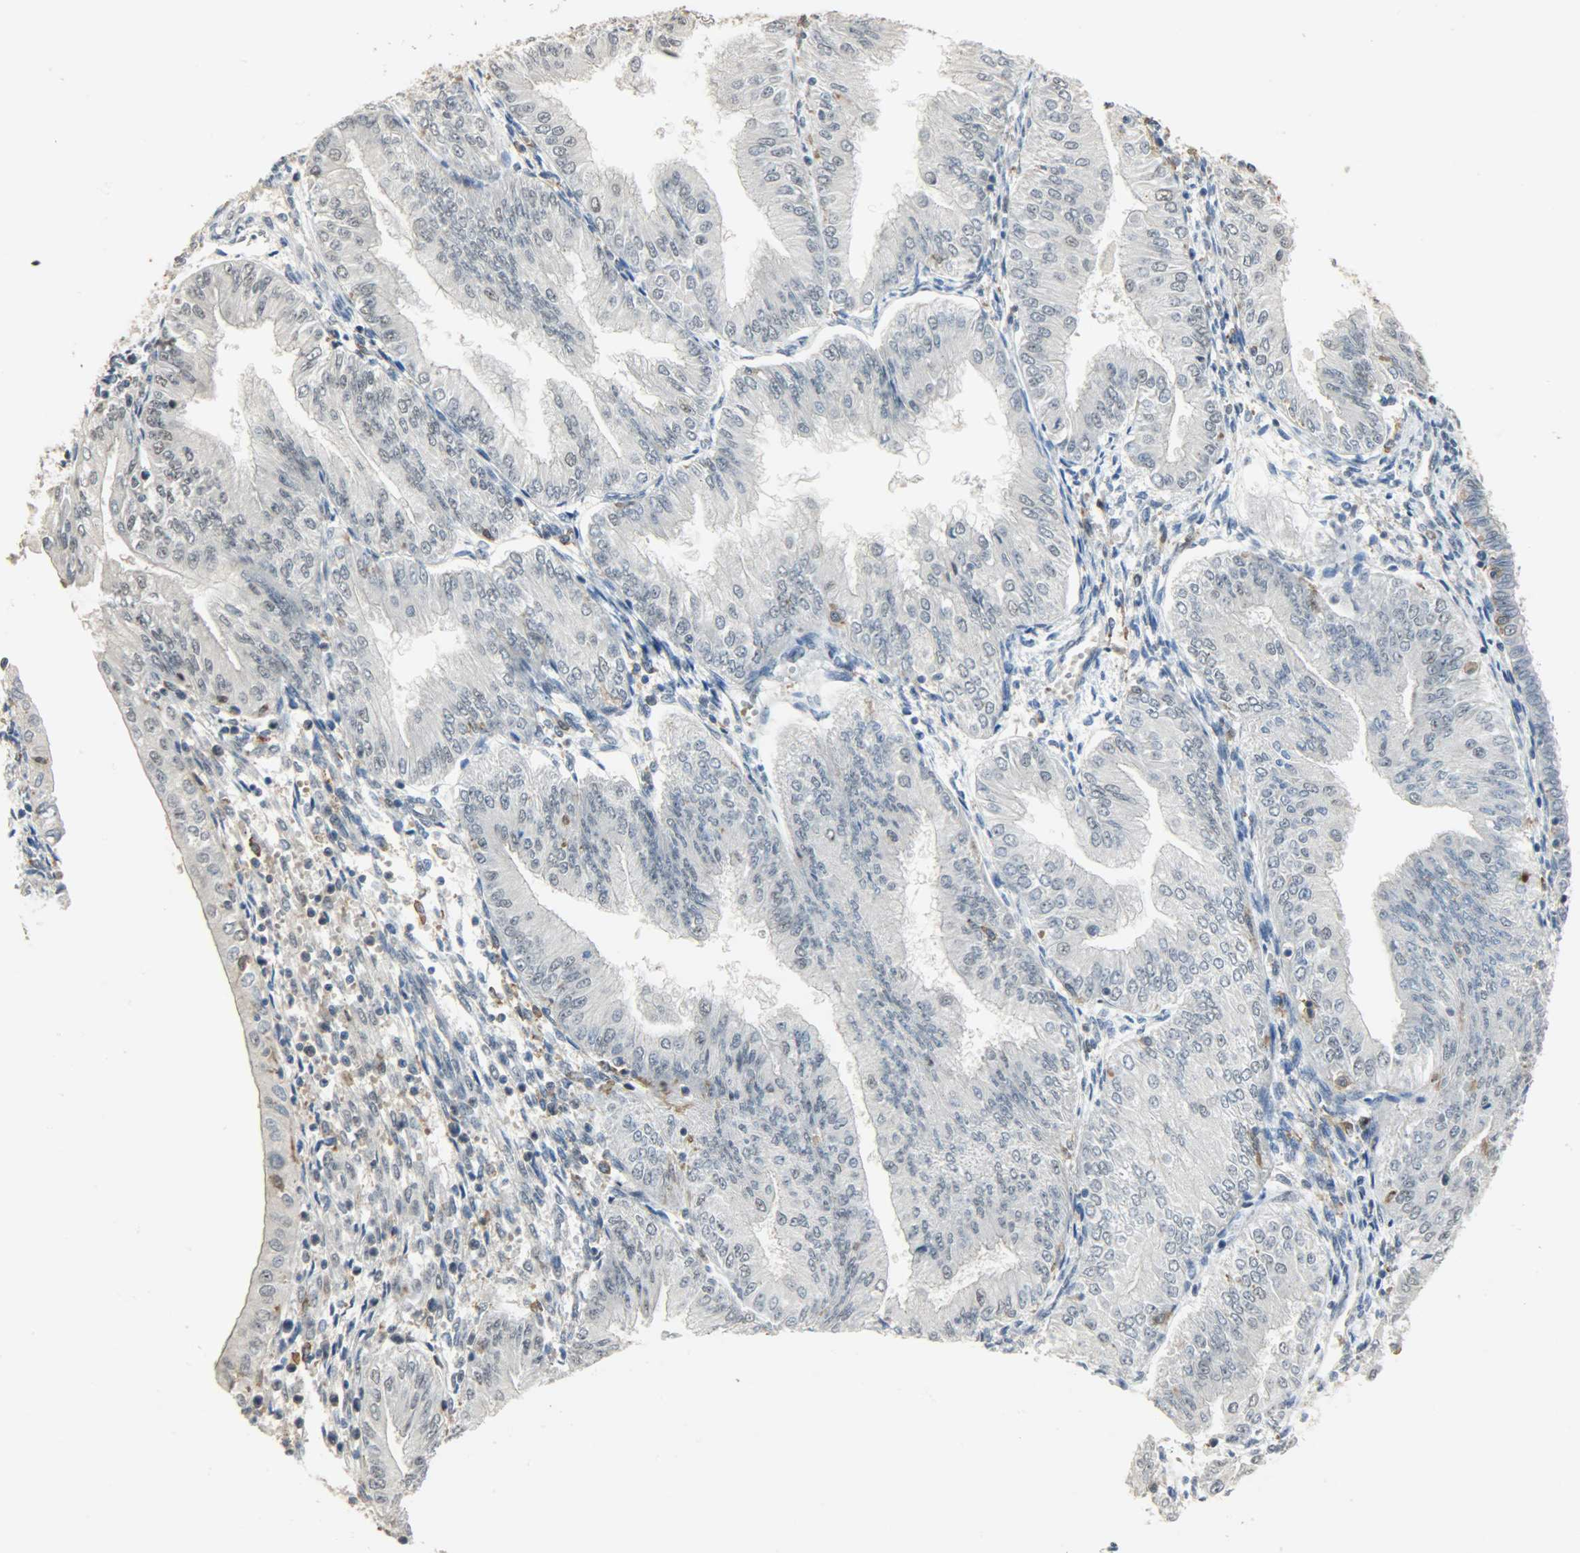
{"staining": {"intensity": "negative", "quantity": "none", "location": "none"}, "tissue": "endometrial cancer", "cell_type": "Tumor cells", "image_type": "cancer", "snomed": [{"axis": "morphology", "description": "Adenocarcinoma, NOS"}, {"axis": "topography", "description": "Endometrium"}], "caption": "Endometrial cancer (adenocarcinoma) stained for a protein using immunohistochemistry (IHC) exhibits no expression tumor cells.", "gene": "SKAP2", "patient": {"sex": "female", "age": 53}}